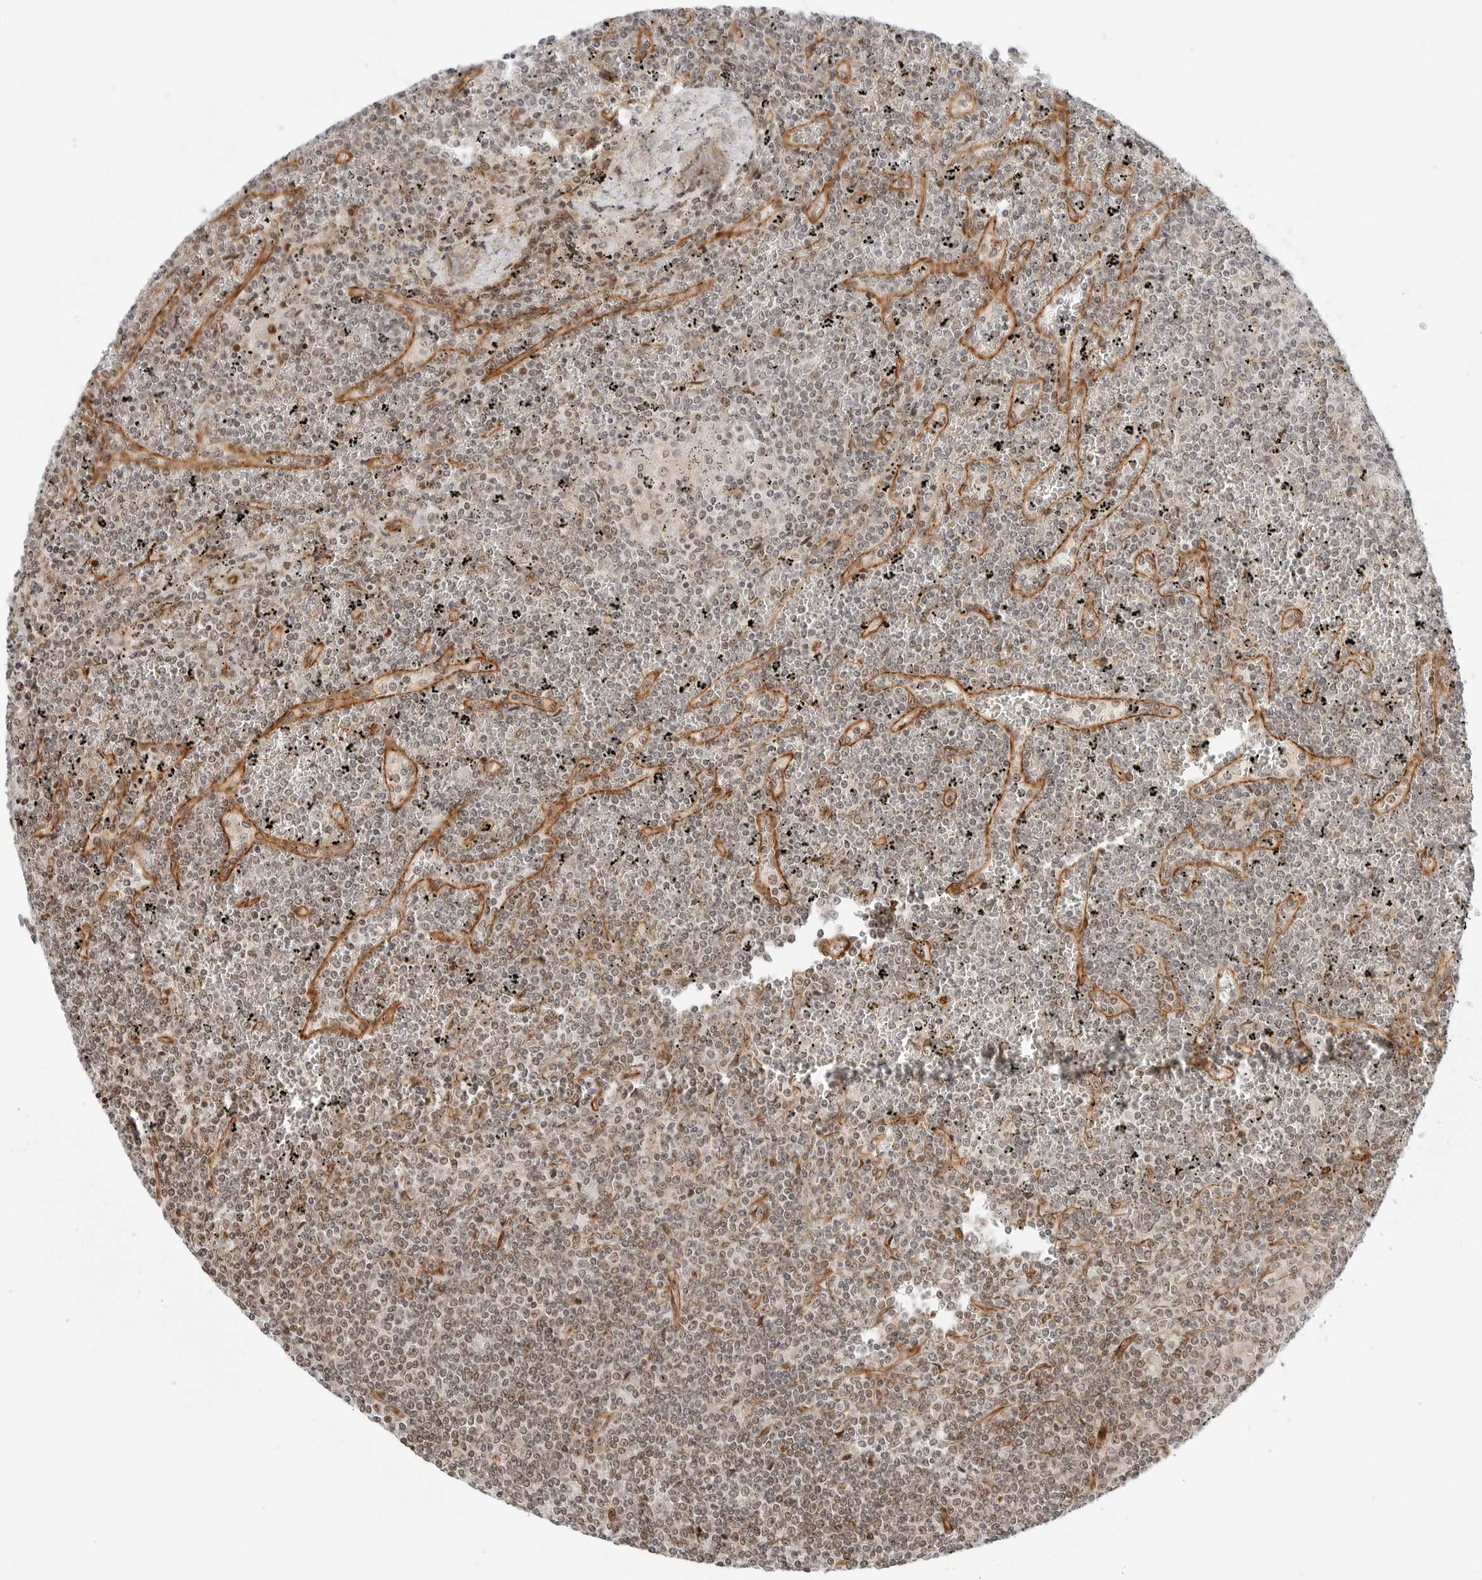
{"staining": {"intensity": "weak", "quantity": "<25%", "location": "nuclear"}, "tissue": "lymphoma", "cell_type": "Tumor cells", "image_type": "cancer", "snomed": [{"axis": "morphology", "description": "Malignant lymphoma, non-Hodgkin's type, Low grade"}, {"axis": "topography", "description": "Spleen"}], "caption": "Immunohistochemistry (IHC) of human malignant lymphoma, non-Hodgkin's type (low-grade) shows no expression in tumor cells.", "gene": "ZNF613", "patient": {"sex": "female", "age": 19}}